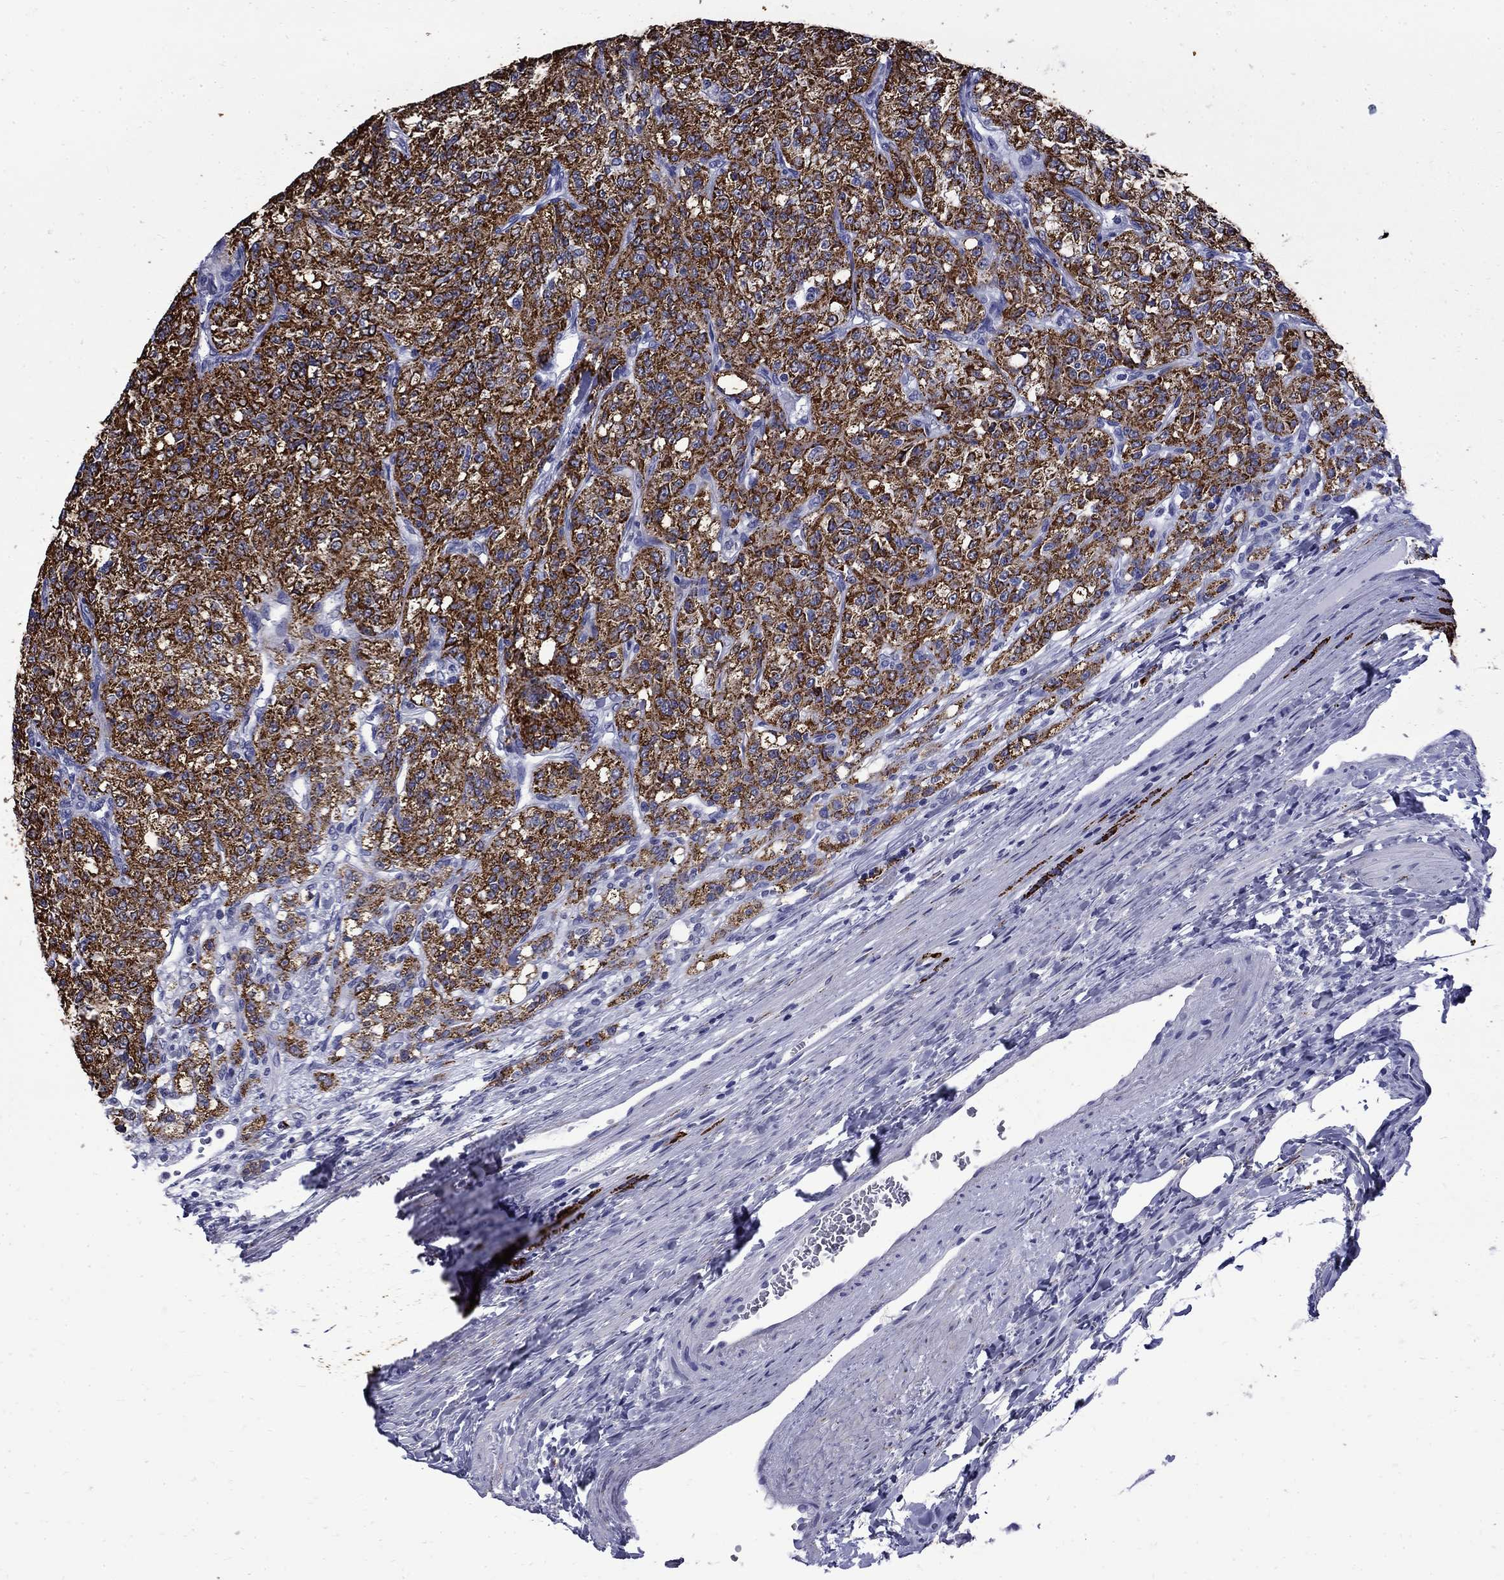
{"staining": {"intensity": "strong", "quantity": ">75%", "location": "cytoplasmic/membranous"}, "tissue": "renal cancer", "cell_type": "Tumor cells", "image_type": "cancer", "snomed": [{"axis": "morphology", "description": "Adenocarcinoma, NOS"}, {"axis": "topography", "description": "Kidney"}], "caption": "Immunohistochemistry (IHC) histopathology image of neoplastic tissue: human renal adenocarcinoma stained using IHC demonstrates high levels of strong protein expression localized specifically in the cytoplasmic/membranous of tumor cells, appearing as a cytoplasmic/membranous brown color.", "gene": "MGARP", "patient": {"sex": "female", "age": 63}}